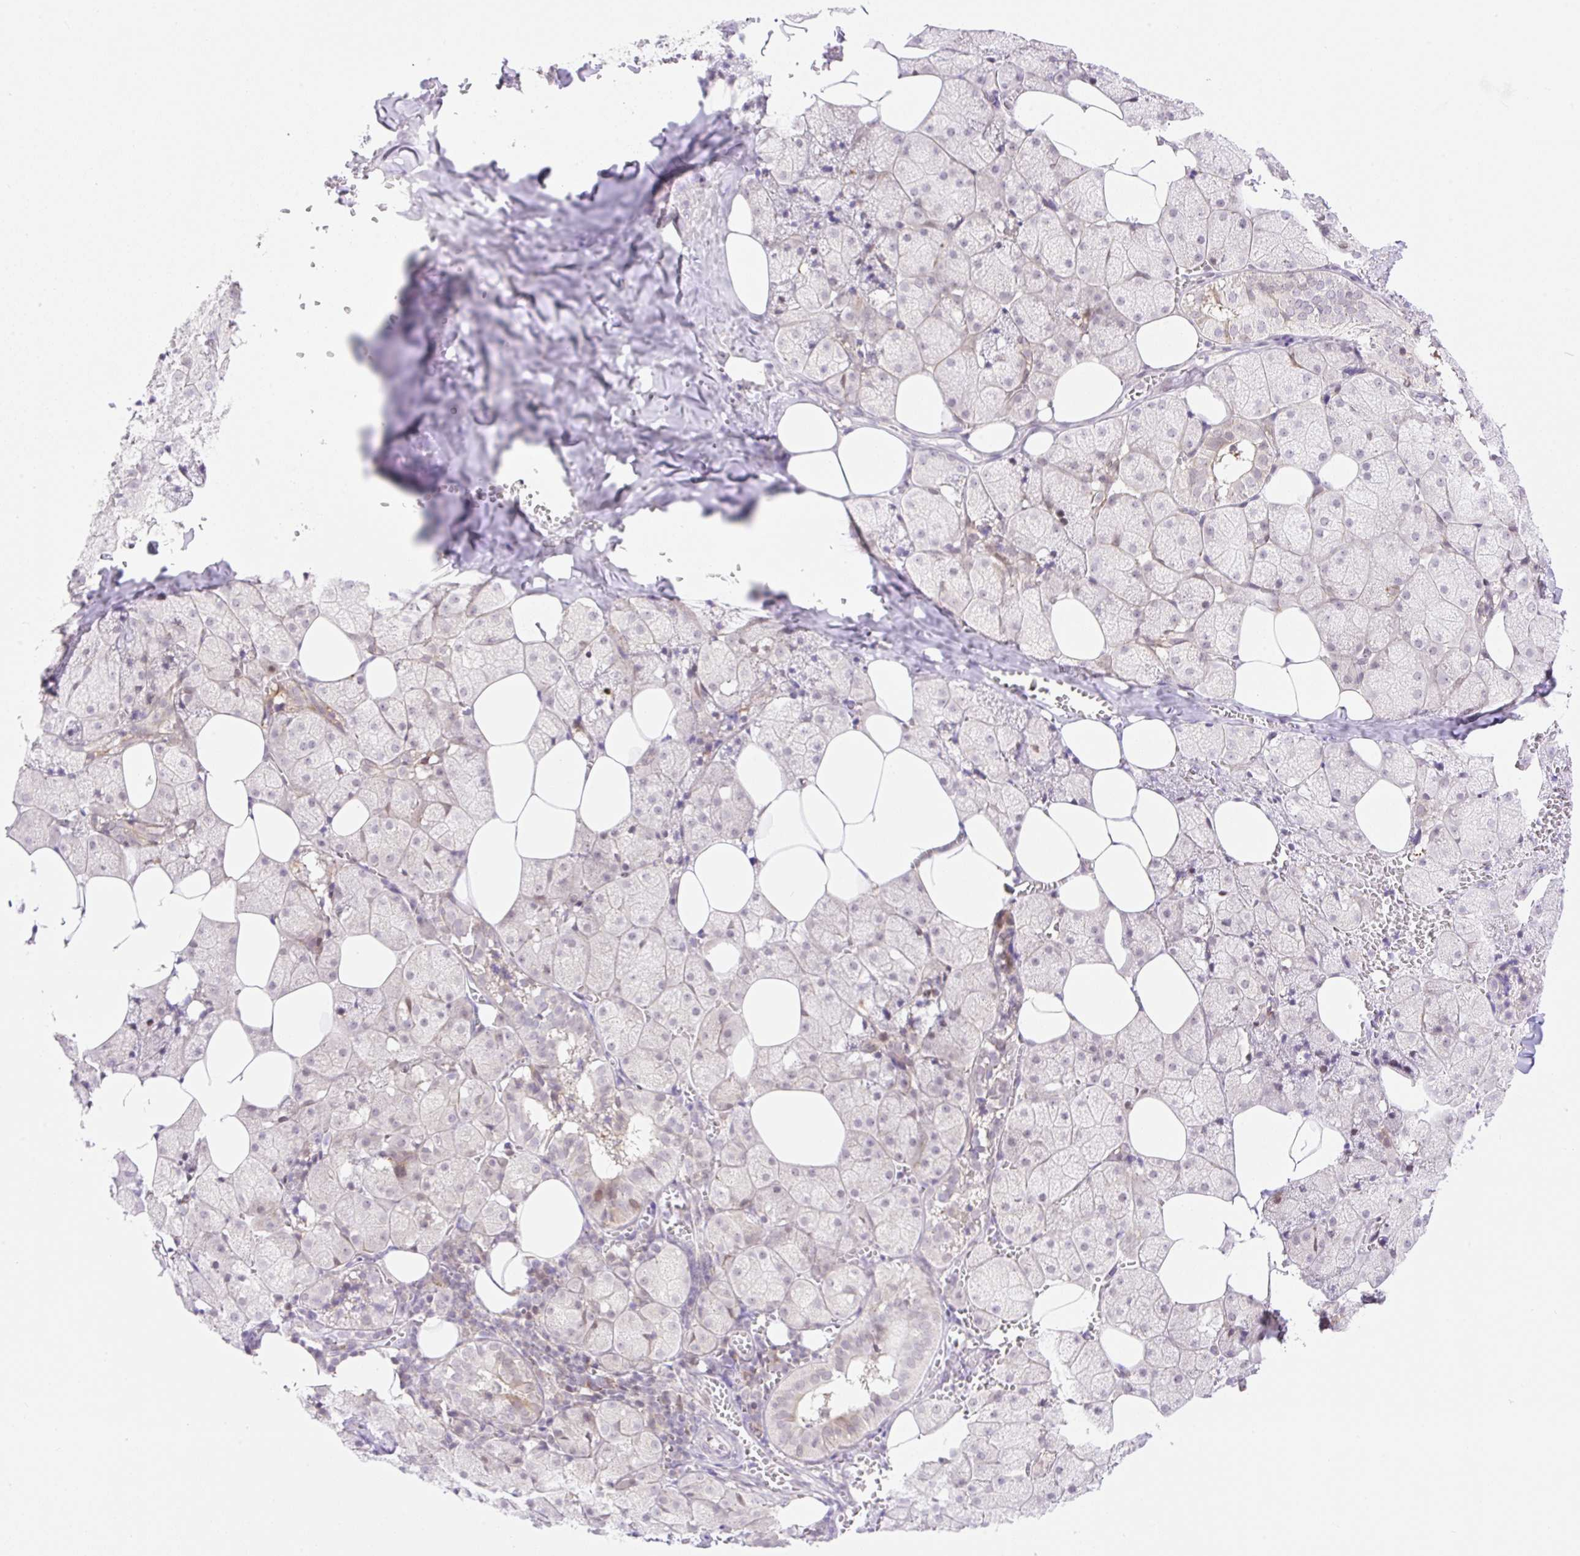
{"staining": {"intensity": "moderate", "quantity": "<25%", "location": "cytoplasmic/membranous,nuclear"}, "tissue": "salivary gland", "cell_type": "Glandular cells", "image_type": "normal", "snomed": [{"axis": "morphology", "description": "Normal tissue, NOS"}, {"axis": "topography", "description": "Salivary gland"}, {"axis": "topography", "description": "Peripheral nerve tissue"}], "caption": "Immunohistochemistry (IHC) staining of normal salivary gland, which reveals low levels of moderate cytoplasmic/membranous,nuclear expression in approximately <25% of glandular cells indicating moderate cytoplasmic/membranous,nuclear protein staining. The staining was performed using DAB (brown) for protein detection and nuclei were counterstained in hematoxylin (blue).", "gene": "ENSG00000264668", "patient": {"sex": "male", "age": 38}}